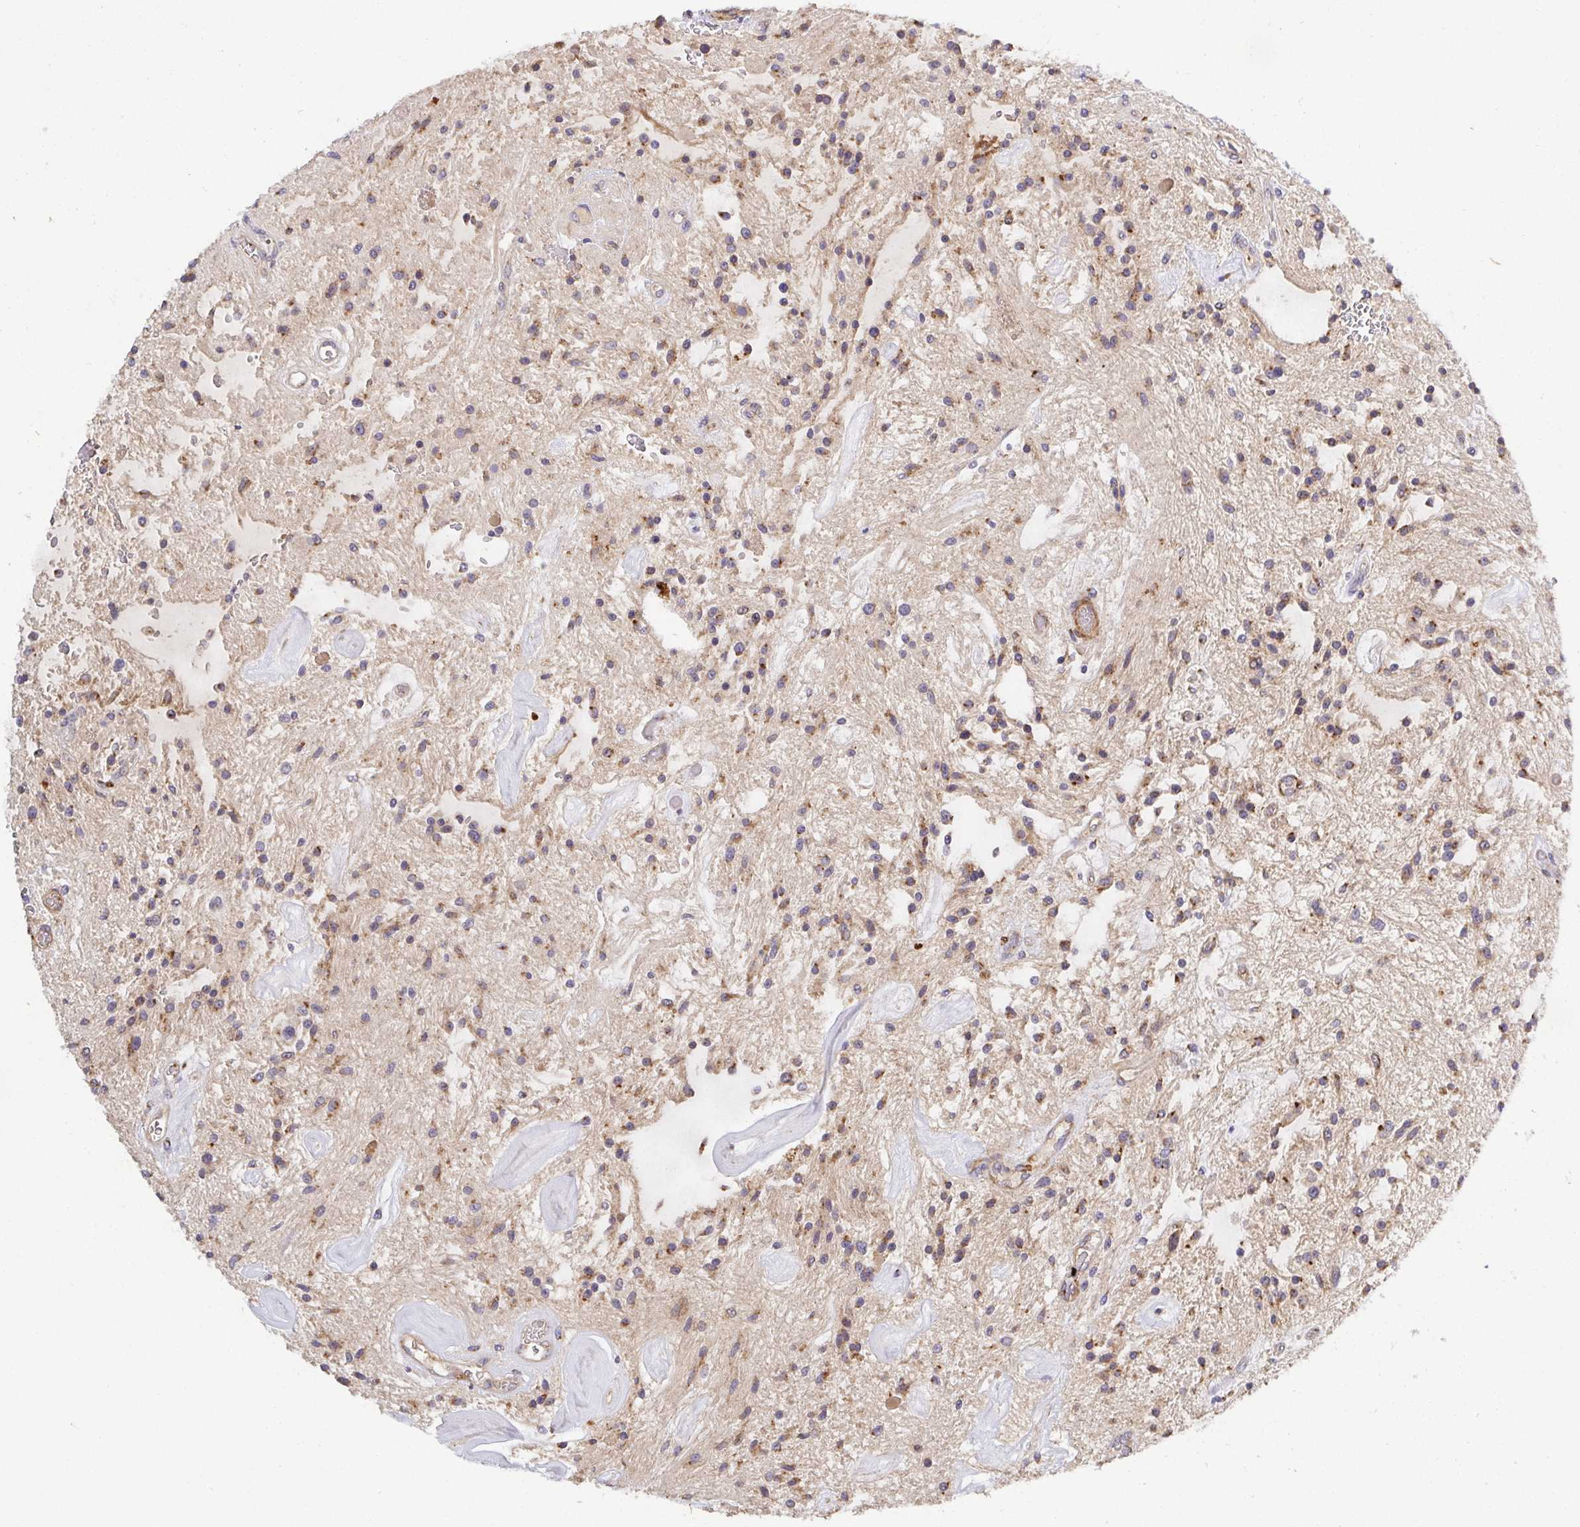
{"staining": {"intensity": "weak", "quantity": "<25%", "location": "cytoplasmic/membranous"}, "tissue": "glioma", "cell_type": "Tumor cells", "image_type": "cancer", "snomed": [{"axis": "morphology", "description": "Glioma, malignant, Low grade"}, {"axis": "topography", "description": "Cerebellum"}], "caption": "Malignant low-grade glioma was stained to show a protein in brown. There is no significant expression in tumor cells.", "gene": "TM9SF4", "patient": {"sex": "female", "age": 14}}